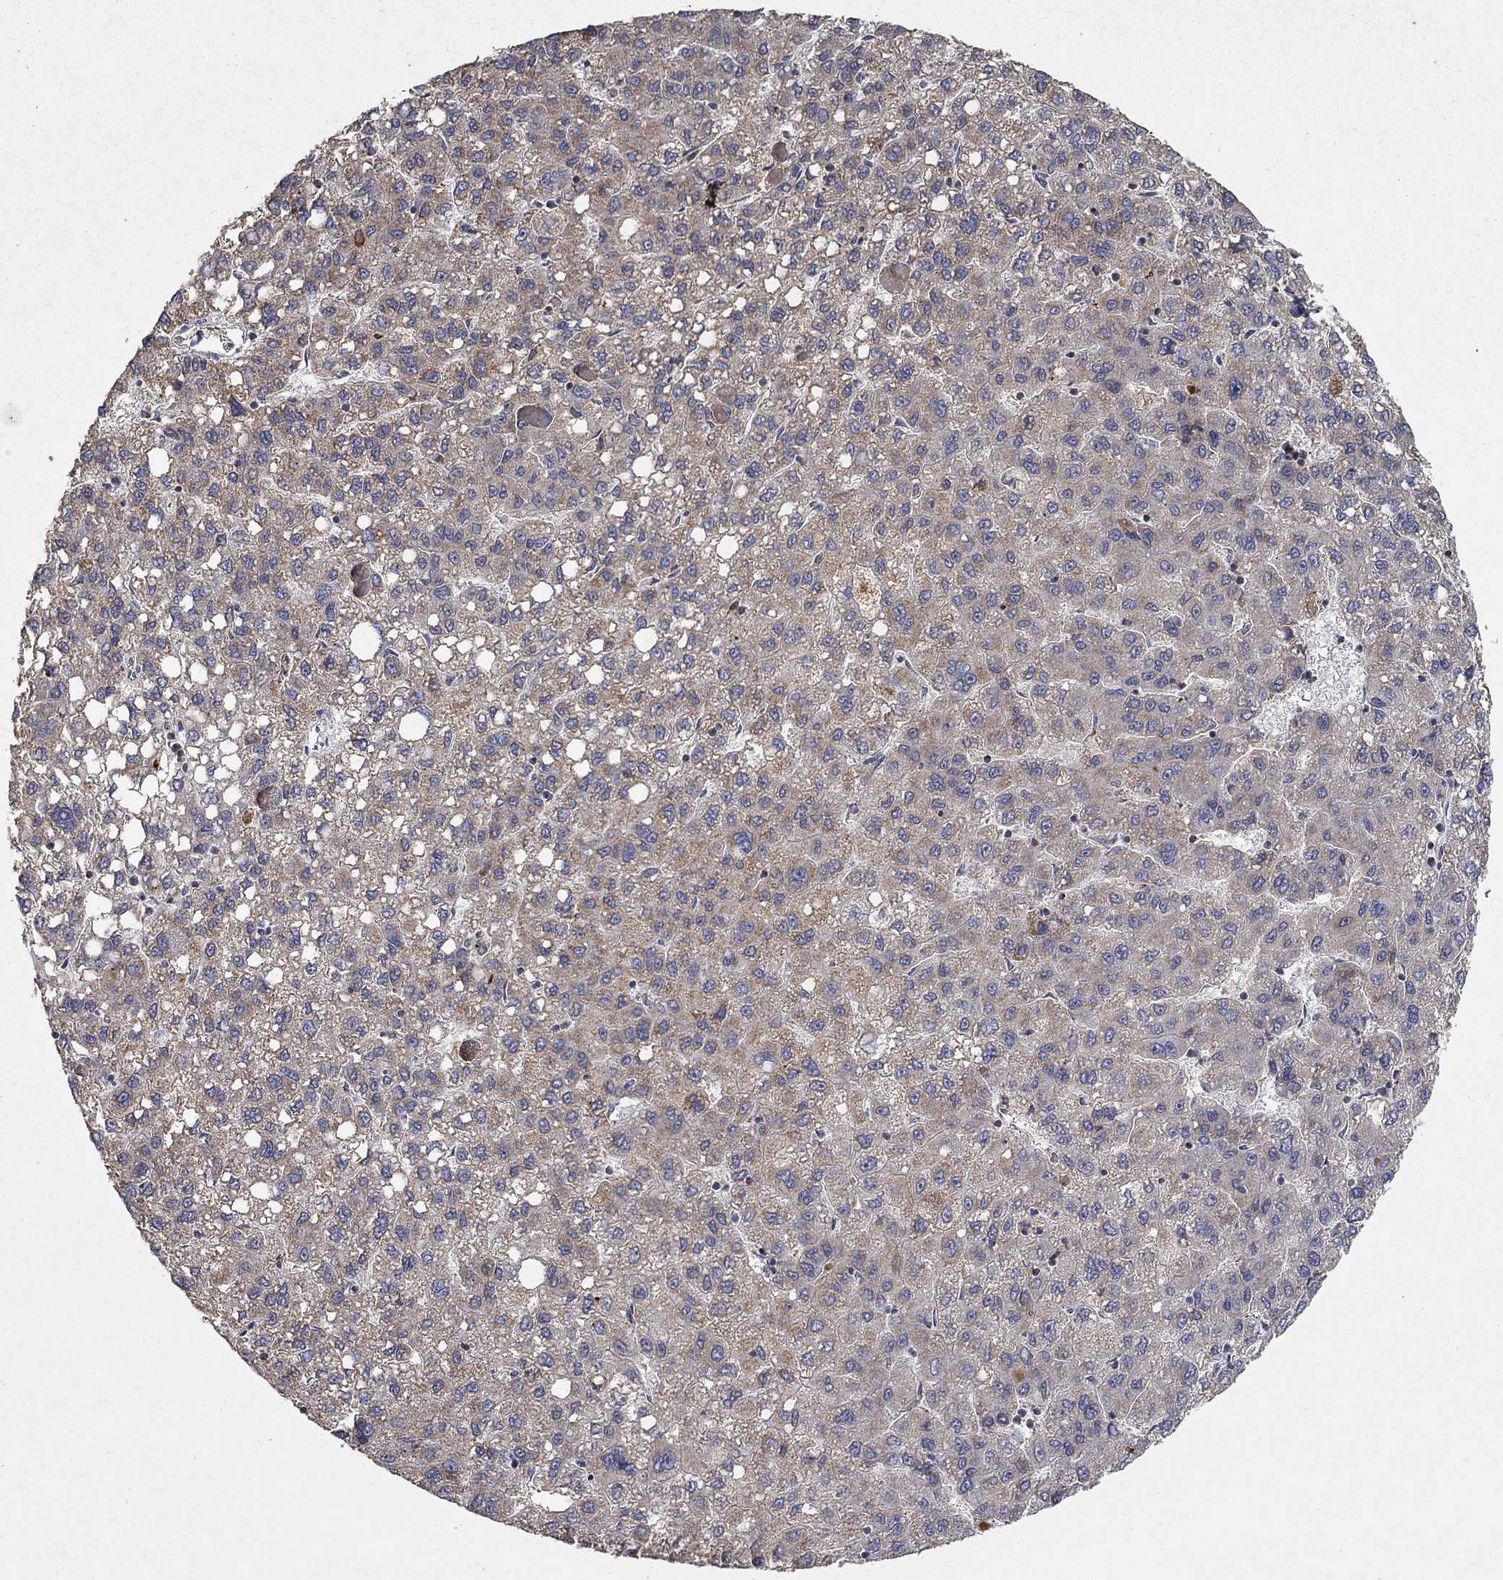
{"staining": {"intensity": "weak", "quantity": ">75%", "location": "cytoplasmic/membranous"}, "tissue": "liver cancer", "cell_type": "Tumor cells", "image_type": "cancer", "snomed": [{"axis": "morphology", "description": "Carcinoma, Hepatocellular, NOS"}, {"axis": "topography", "description": "Liver"}], "caption": "This is an image of immunohistochemistry staining of liver cancer (hepatocellular carcinoma), which shows weak positivity in the cytoplasmic/membranous of tumor cells.", "gene": "GPSM1", "patient": {"sex": "female", "age": 82}}